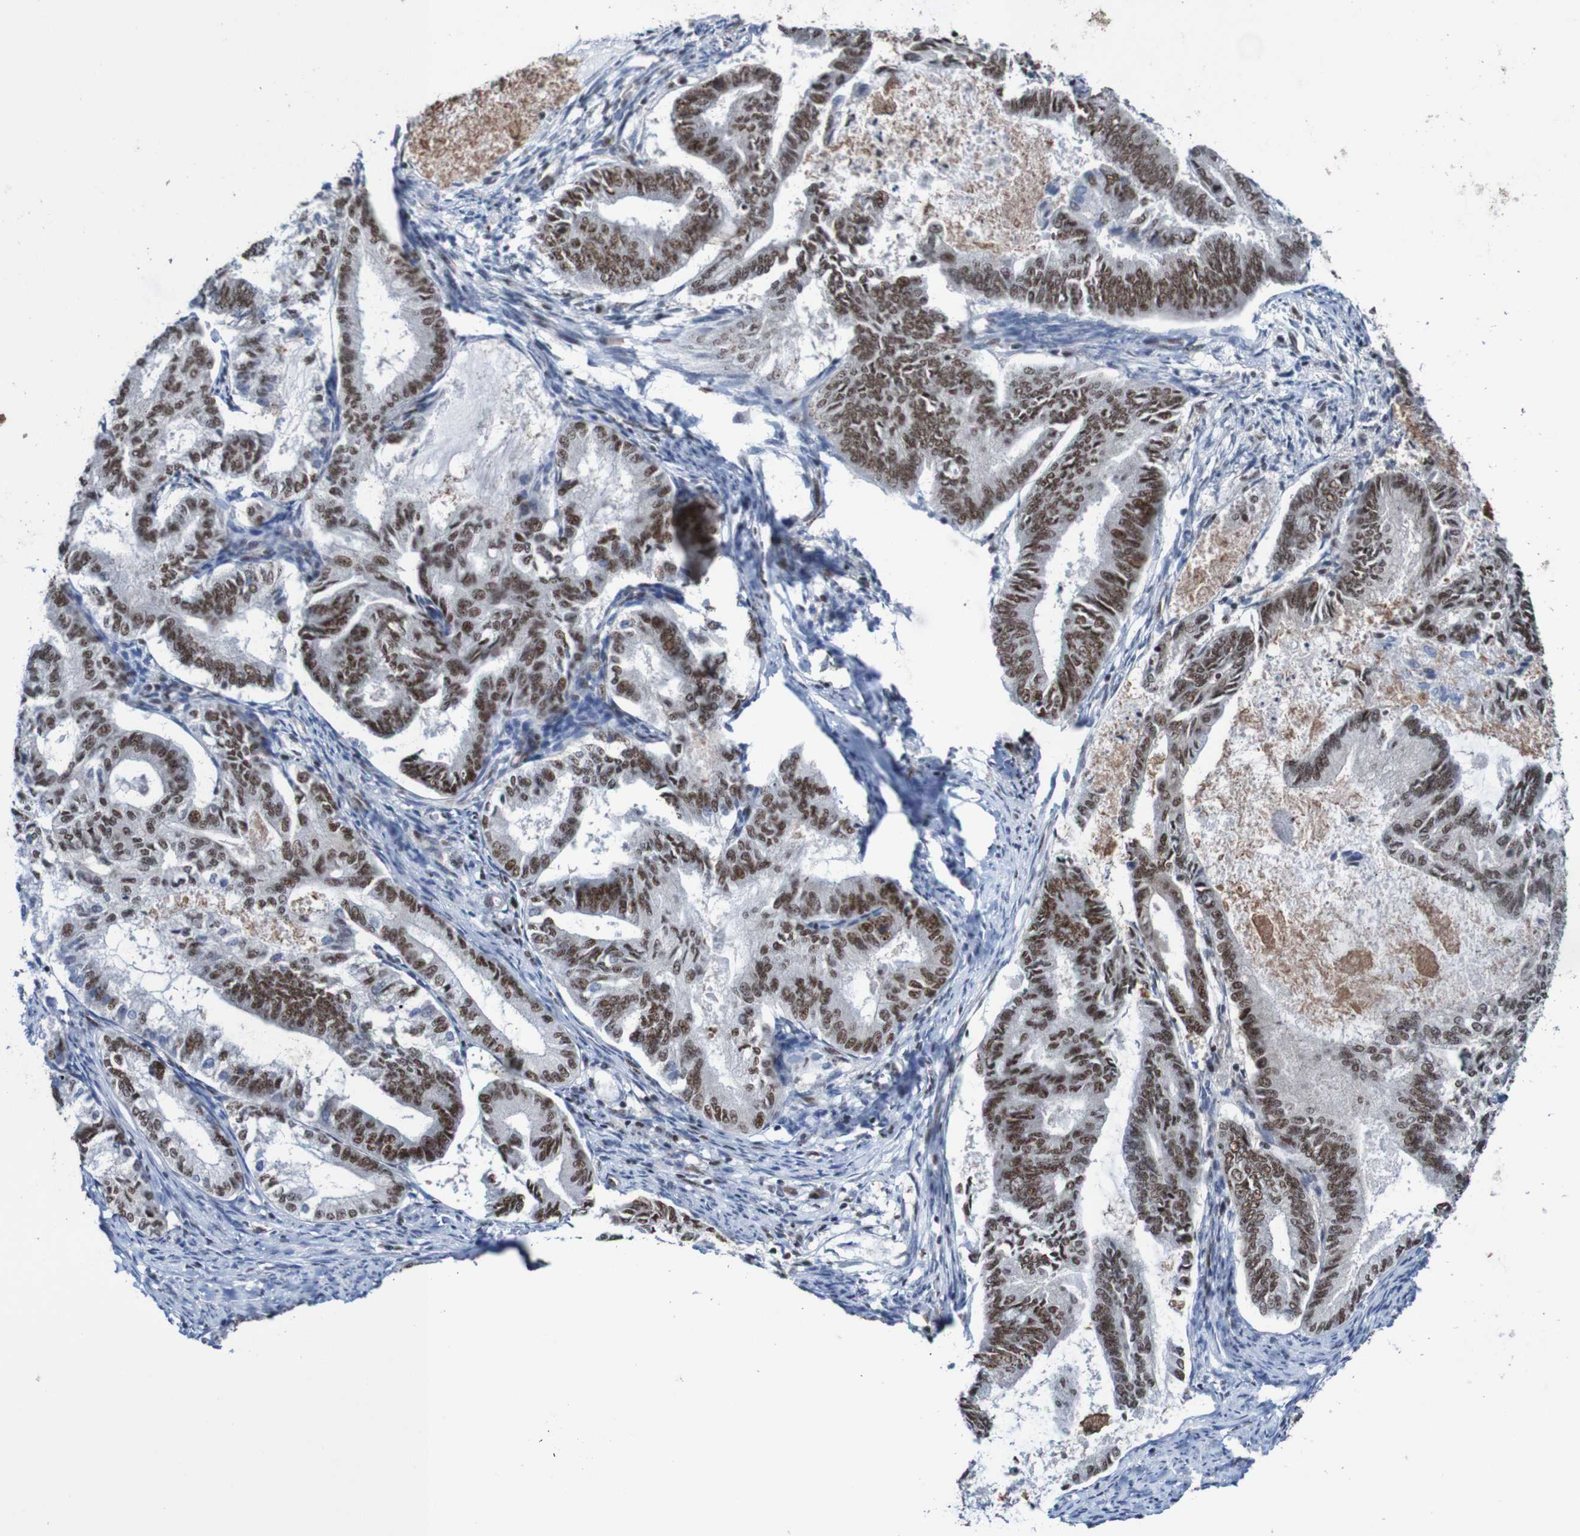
{"staining": {"intensity": "strong", "quantity": ">75%", "location": "nuclear"}, "tissue": "endometrial cancer", "cell_type": "Tumor cells", "image_type": "cancer", "snomed": [{"axis": "morphology", "description": "Adenocarcinoma, NOS"}, {"axis": "topography", "description": "Endometrium"}], "caption": "Tumor cells display high levels of strong nuclear positivity in about >75% of cells in human endometrial adenocarcinoma.", "gene": "CDC5L", "patient": {"sex": "female", "age": 86}}